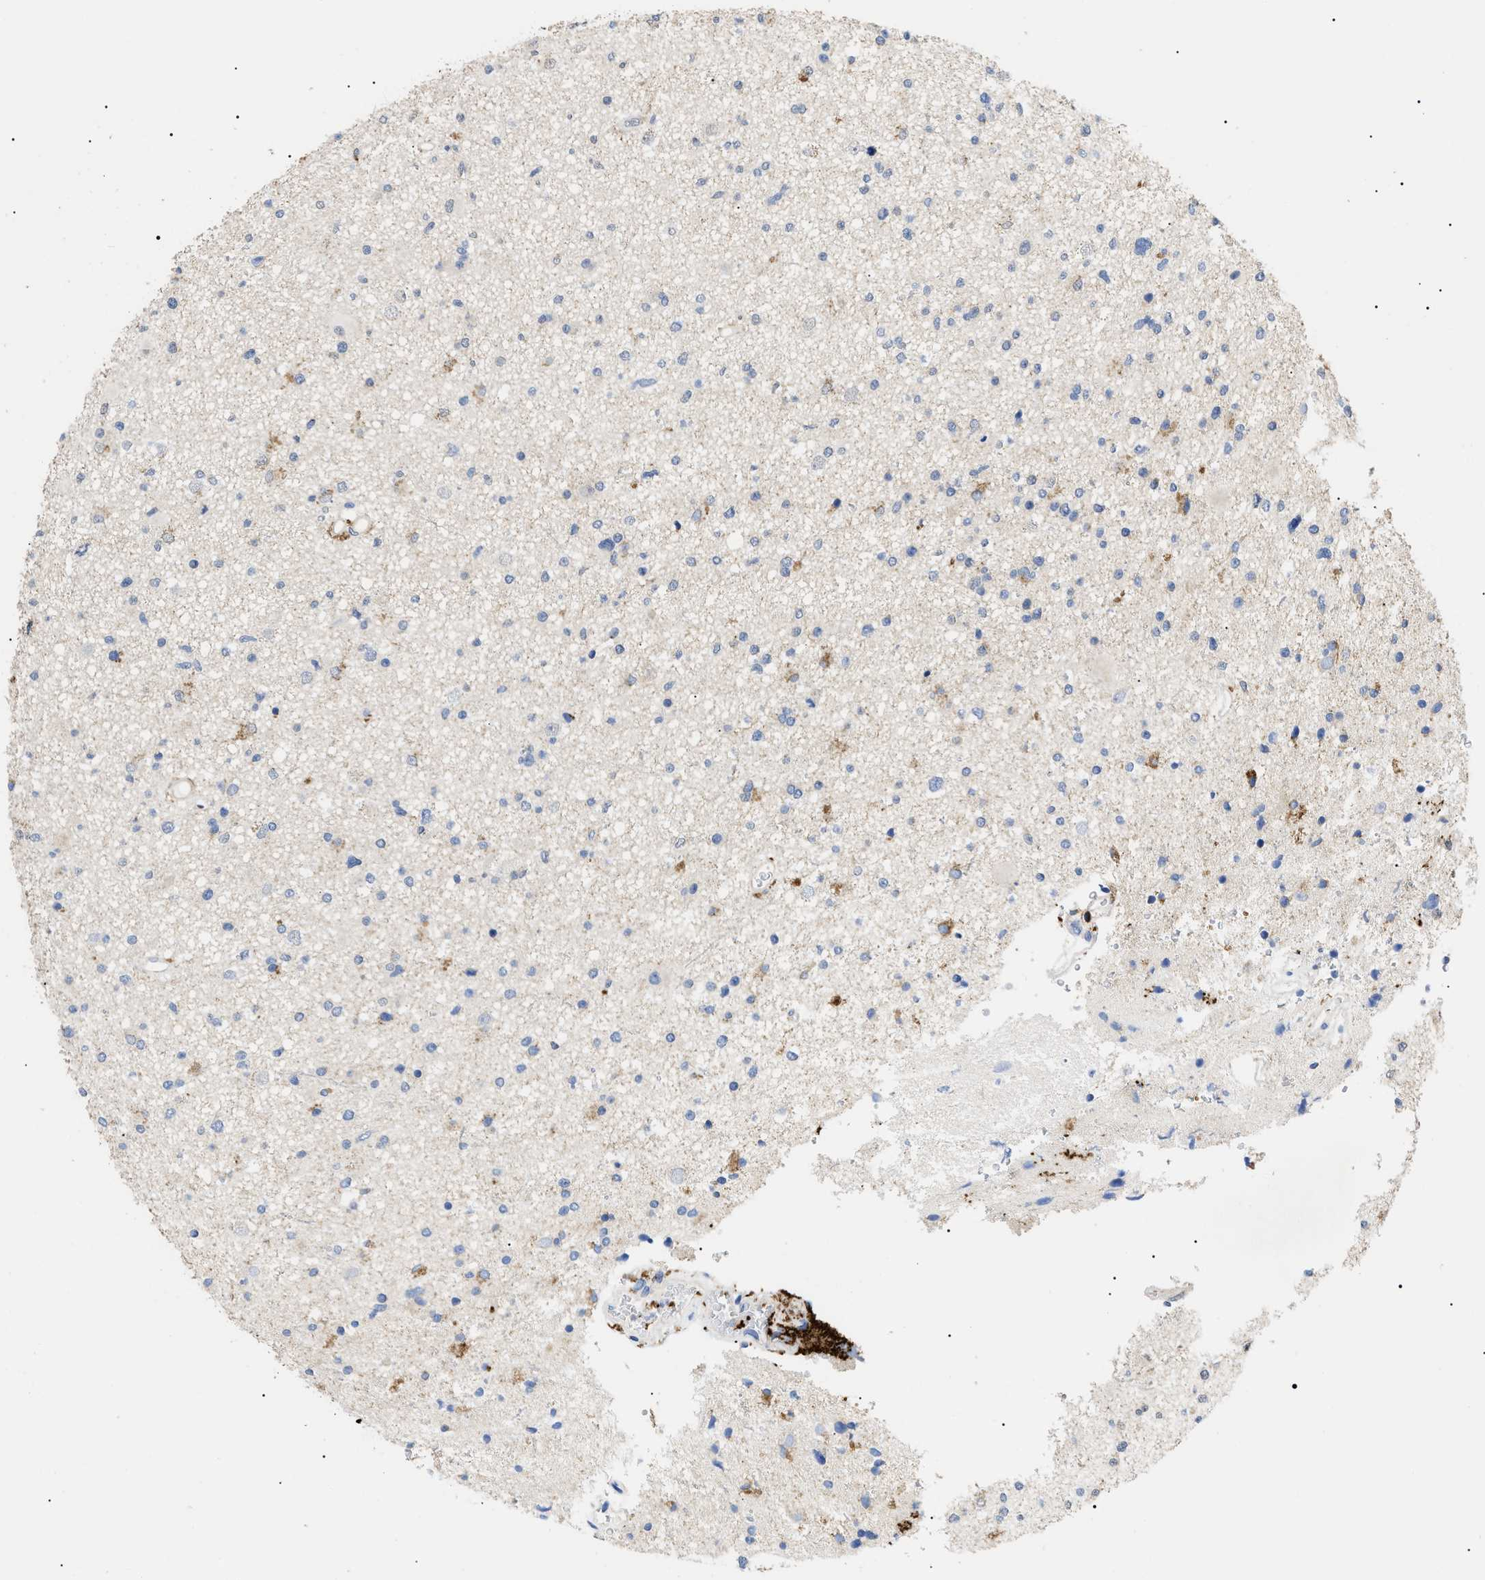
{"staining": {"intensity": "negative", "quantity": "none", "location": "none"}, "tissue": "glioma", "cell_type": "Tumor cells", "image_type": "cancer", "snomed": [{"axis": "morphology", "description": "Glioma, malignant, High grade"}, {"axis": "topography", "description": "Brain"}], "caption": "This is an immunohistochemistry (IHC) histopathology image of human malignant high-grade glioma. There is no staining in tumor cells.", "gene": "SFXN5", "patient": {"sex": "male", "age": 33}}